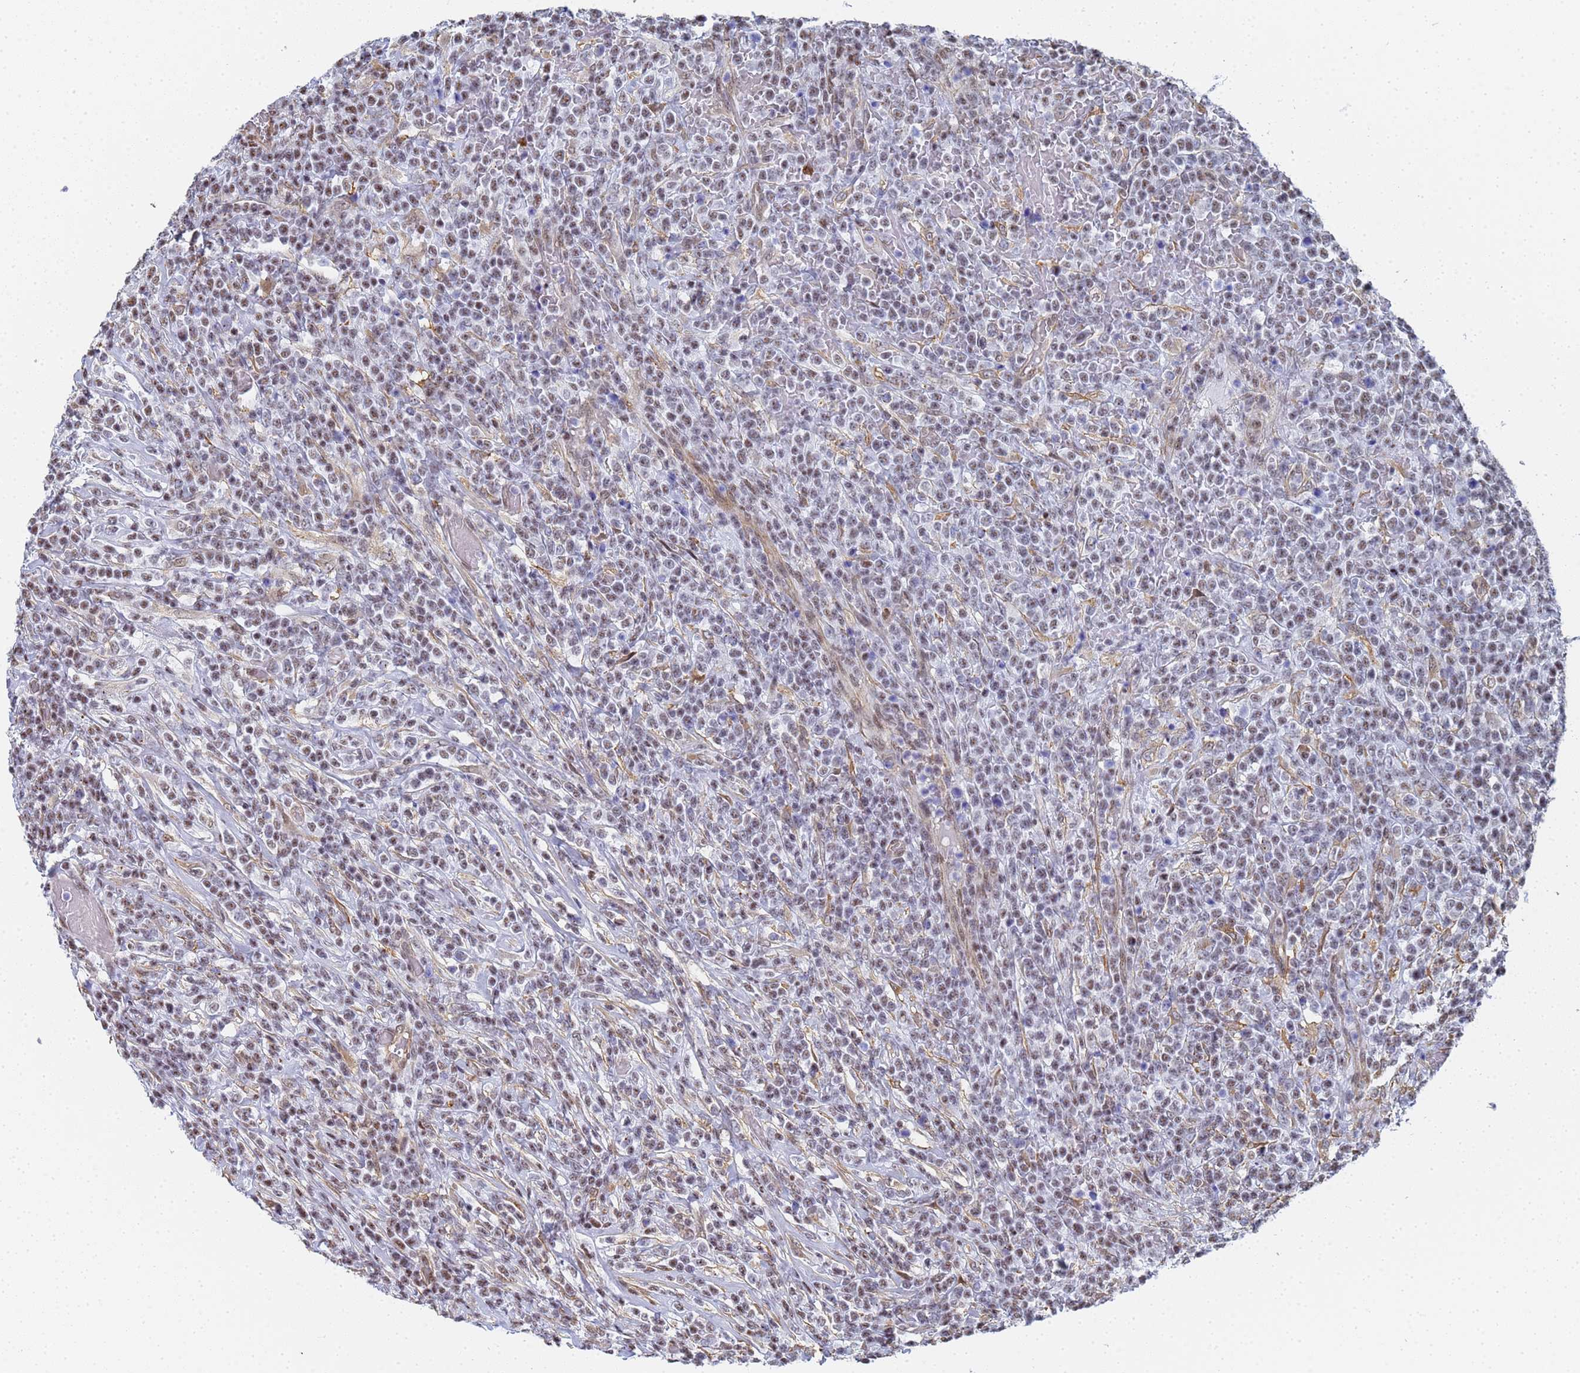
{"staining": {"intensity": "moderate", "quantity": "<25%", "location": "nuclear"}, "tissue": "lymphoma", "cell_type": "Tumor cells", "image_type": "cancer", "snomed": [{"axis": "morphology", "description": "Malignant lymphoma, non-Hodgkin's type, High grade"}, {"axis": "topography", "description": "Colon"}], "caption": "High-grade malignant lymphoma, non-Hodgkin's type stained for a protein (brown) demonstrates moderate nuclear positive staining in approximately <25% of tumor cells.", "gene": "PRRT4", "patient": {"sex": "female", "age": 53}}